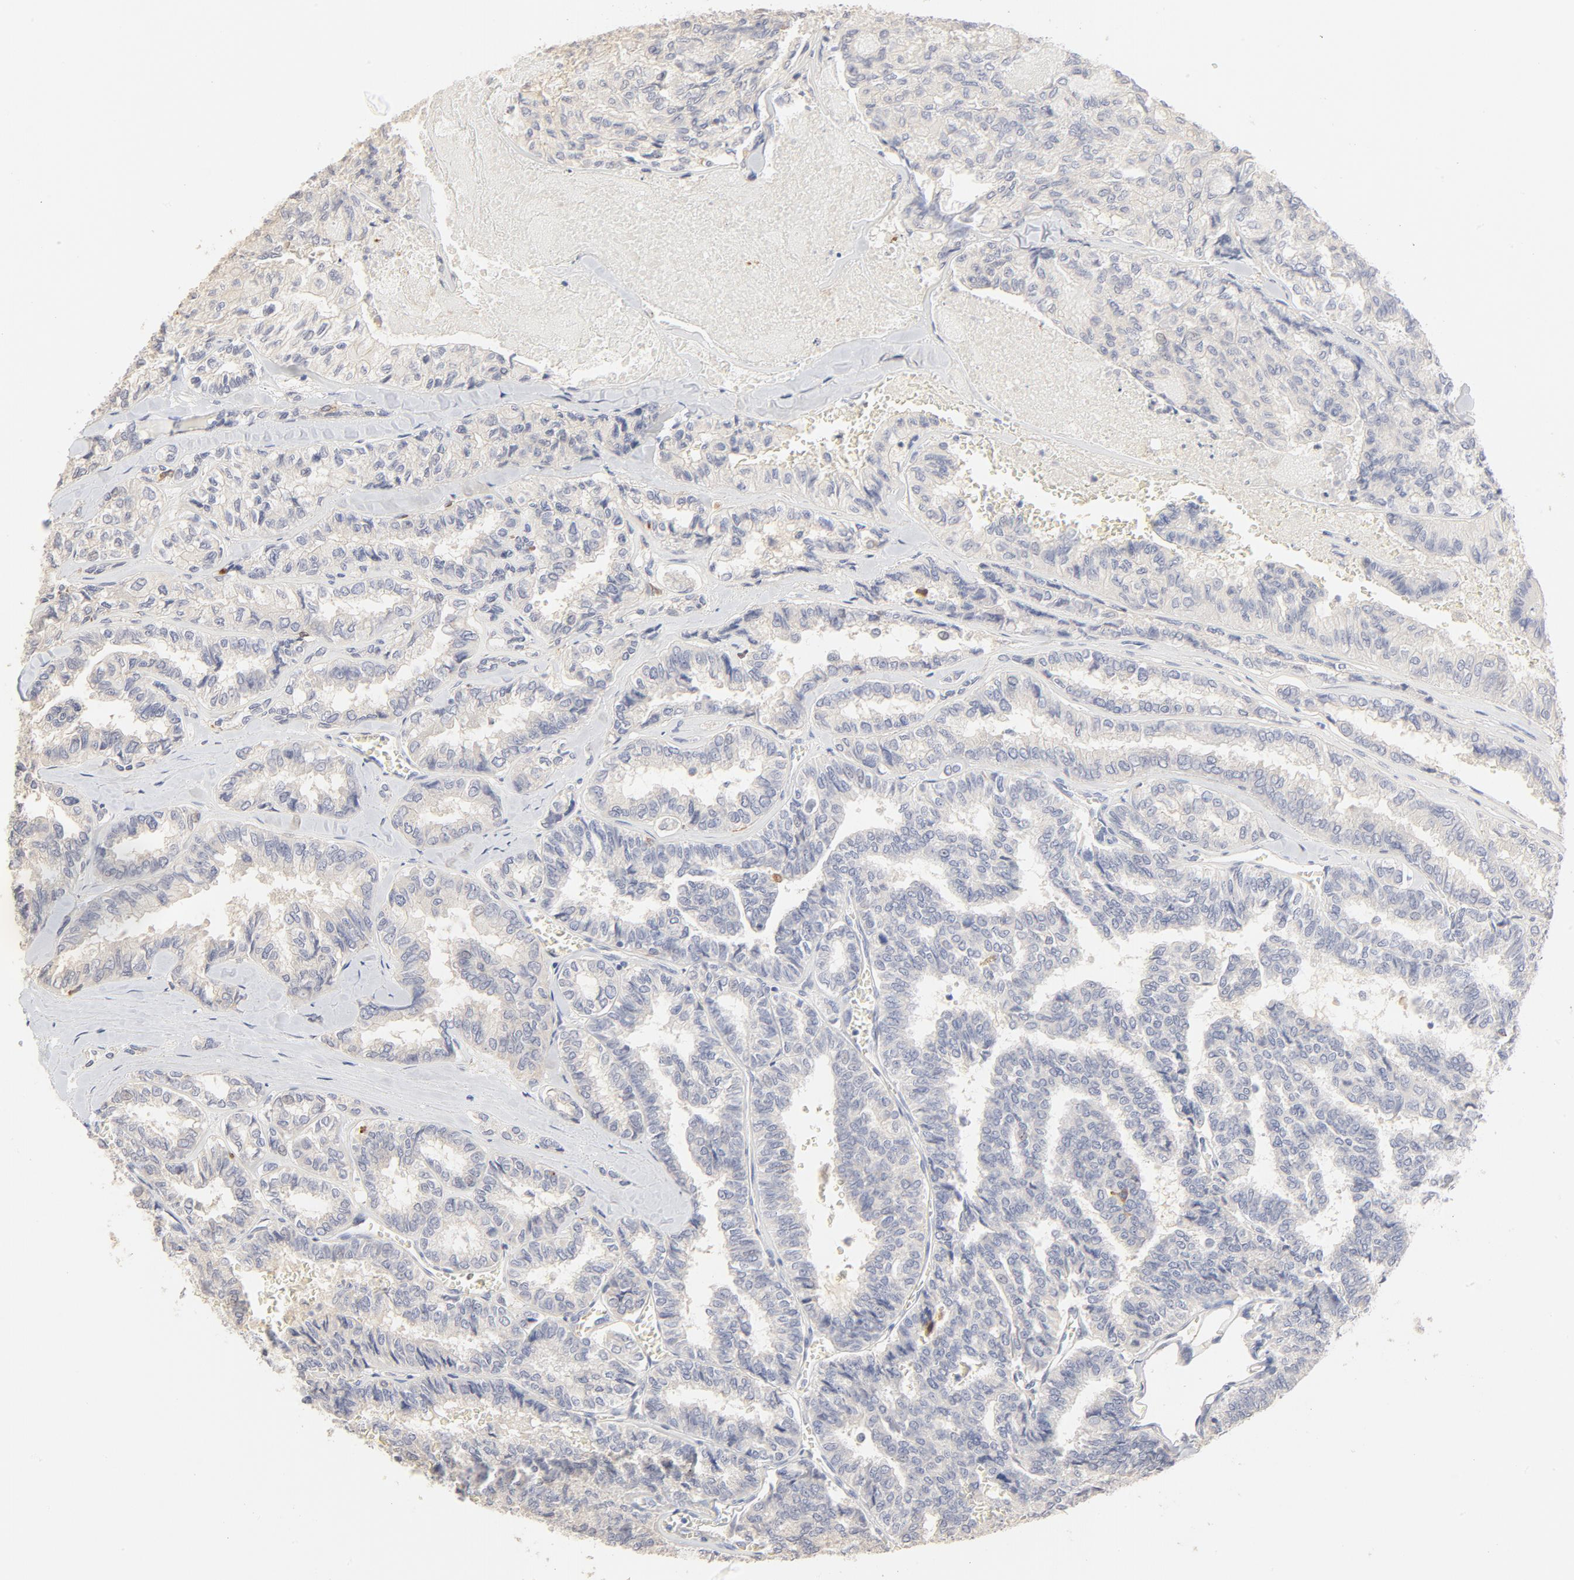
{"staining": {"intensity": "negative", "quantity": "none", "location": "none"}, "tissue": "thyroid cancer", "cell_type": "Tumor cells", "image_type": "cancer", "snomed": [{"axis": "morphology", "description": "Papillary adenocarcinoma, NOS"}, {"axis": "topography", "description": "Thyroid gland"}], "caption": "Immunohistochemistry (IHC) photomicrograph of thyroid cancer (papillary adenocarcinoma) stained for a protein (brown), which exhibits no expression in tumor cells.", "gene": "FCGBP", "patient": {"sex": "female", "age": 35}}